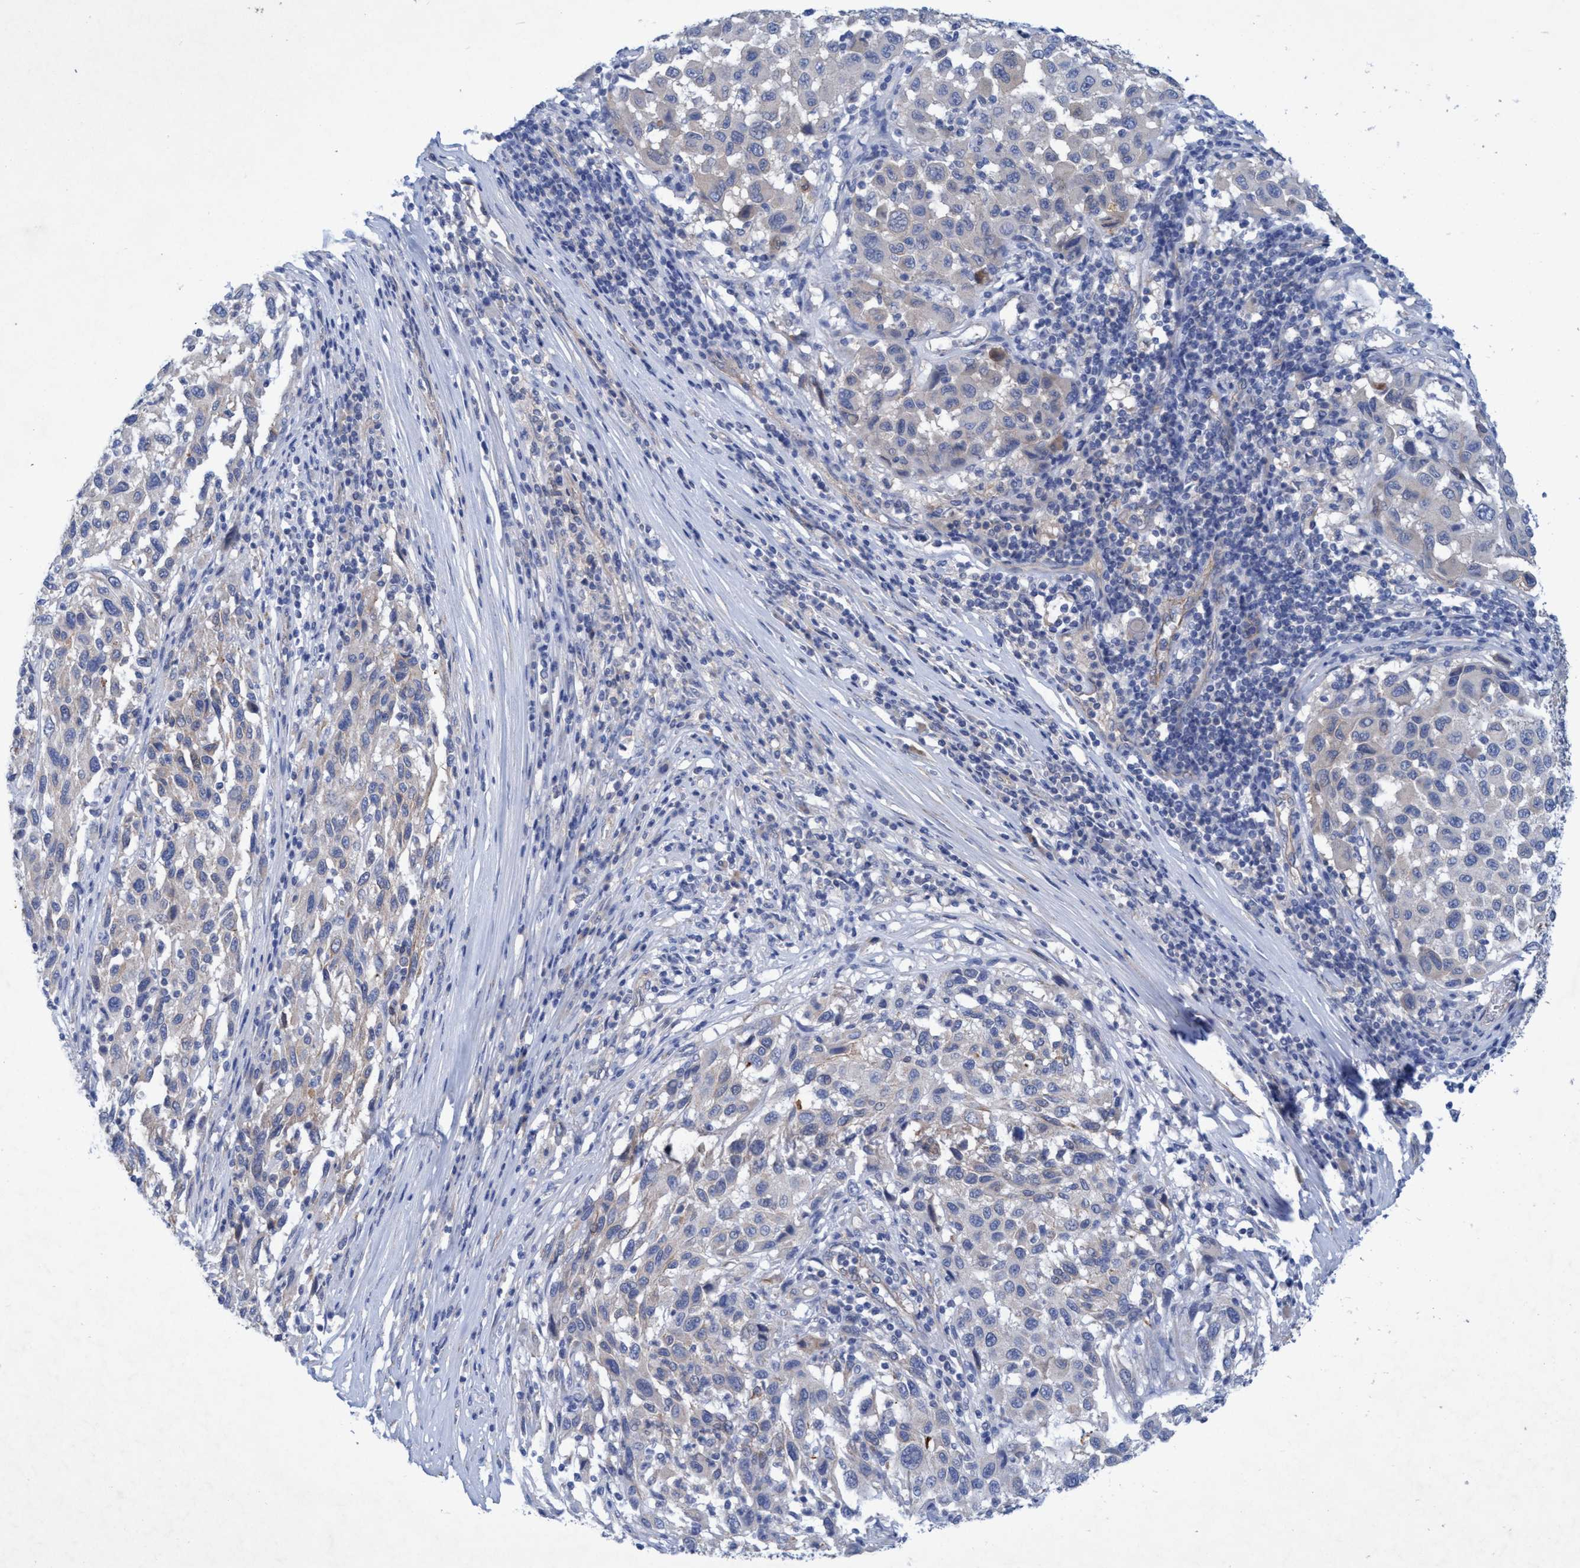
{"staining": {"intensity": "negative", "quantity": "none", "location": "none"}, "tissue": "melanoma", "cell_type": "Tumor cells", "image_type": "cancer", "snomed": [{"axis": "morphology", "description": "Malignant melanoma, Metastatic site"}, {"axis": "topography", "description": "Lymph node"}], "caption": "This is an IHC photomicrograph of melanoma. There is no expression in tumor cells.", "gene": "GULP1", "patient": {"sex": "male", "age": 61}}